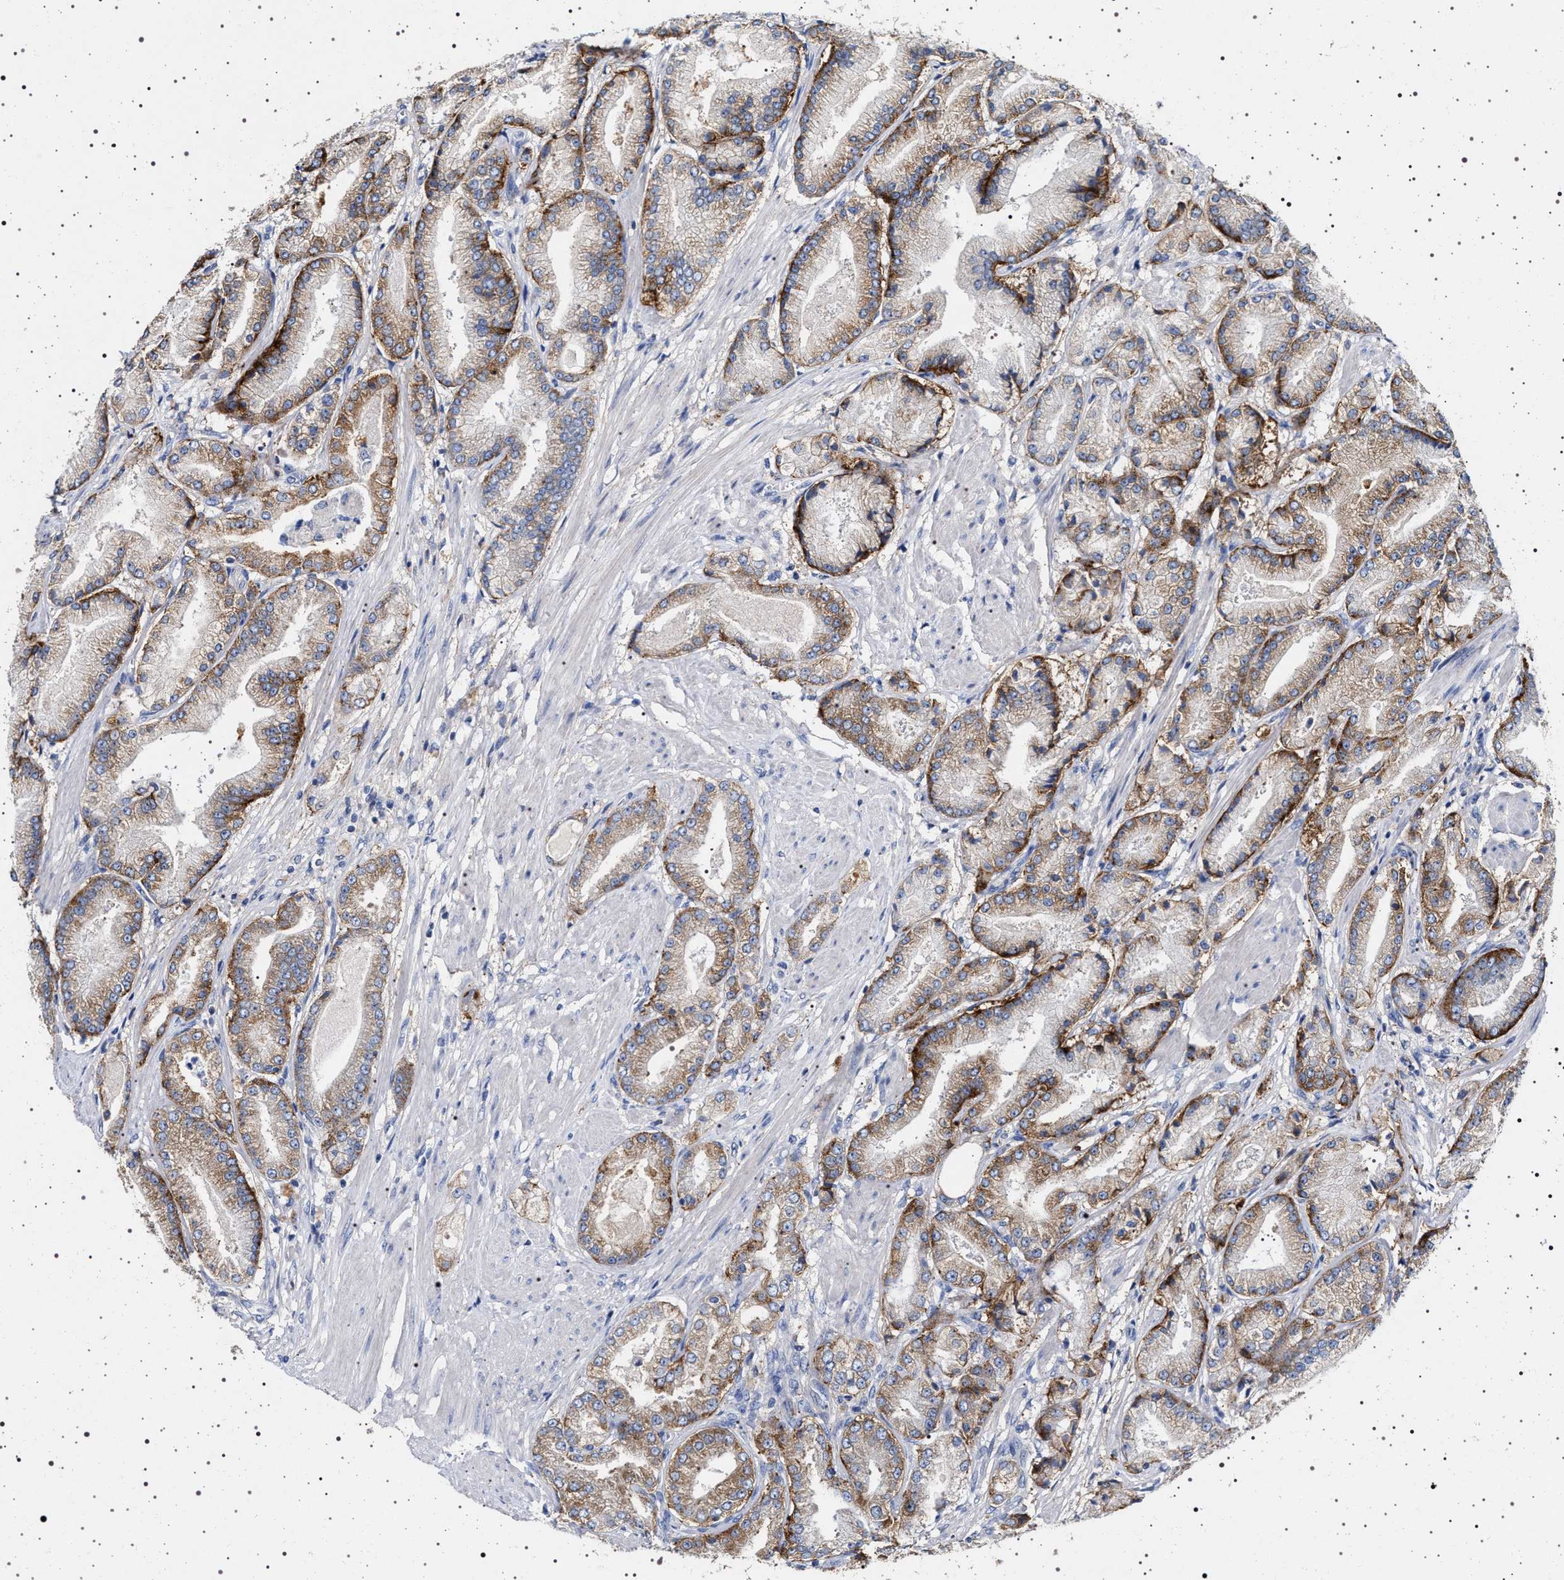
{"staining": {"intensity": "moderate", "quantity": ">75%", "location": "cytoplasmic/membranous"}, "tissue": "prostate cancer", "cell_type": "Tumor cells", "image_type": "cancer", "snomed": [{"axis": "morphology", "description": "Adenocarcinoma, High grade"}, {"axis": "topography", "description": "Prostate"}], "caption": "Tumor cells demonstrate medium levels of moderate cytoplasmic/membranous staining in about >75% of cells in human prostate adenocarcinoma (high-grade). Immunohistochemistry stains the protein of interest in brown and the nuclei are stained blue.", "gene": "NAALADL2", "patient": {"sex": "male", "age": 50}}